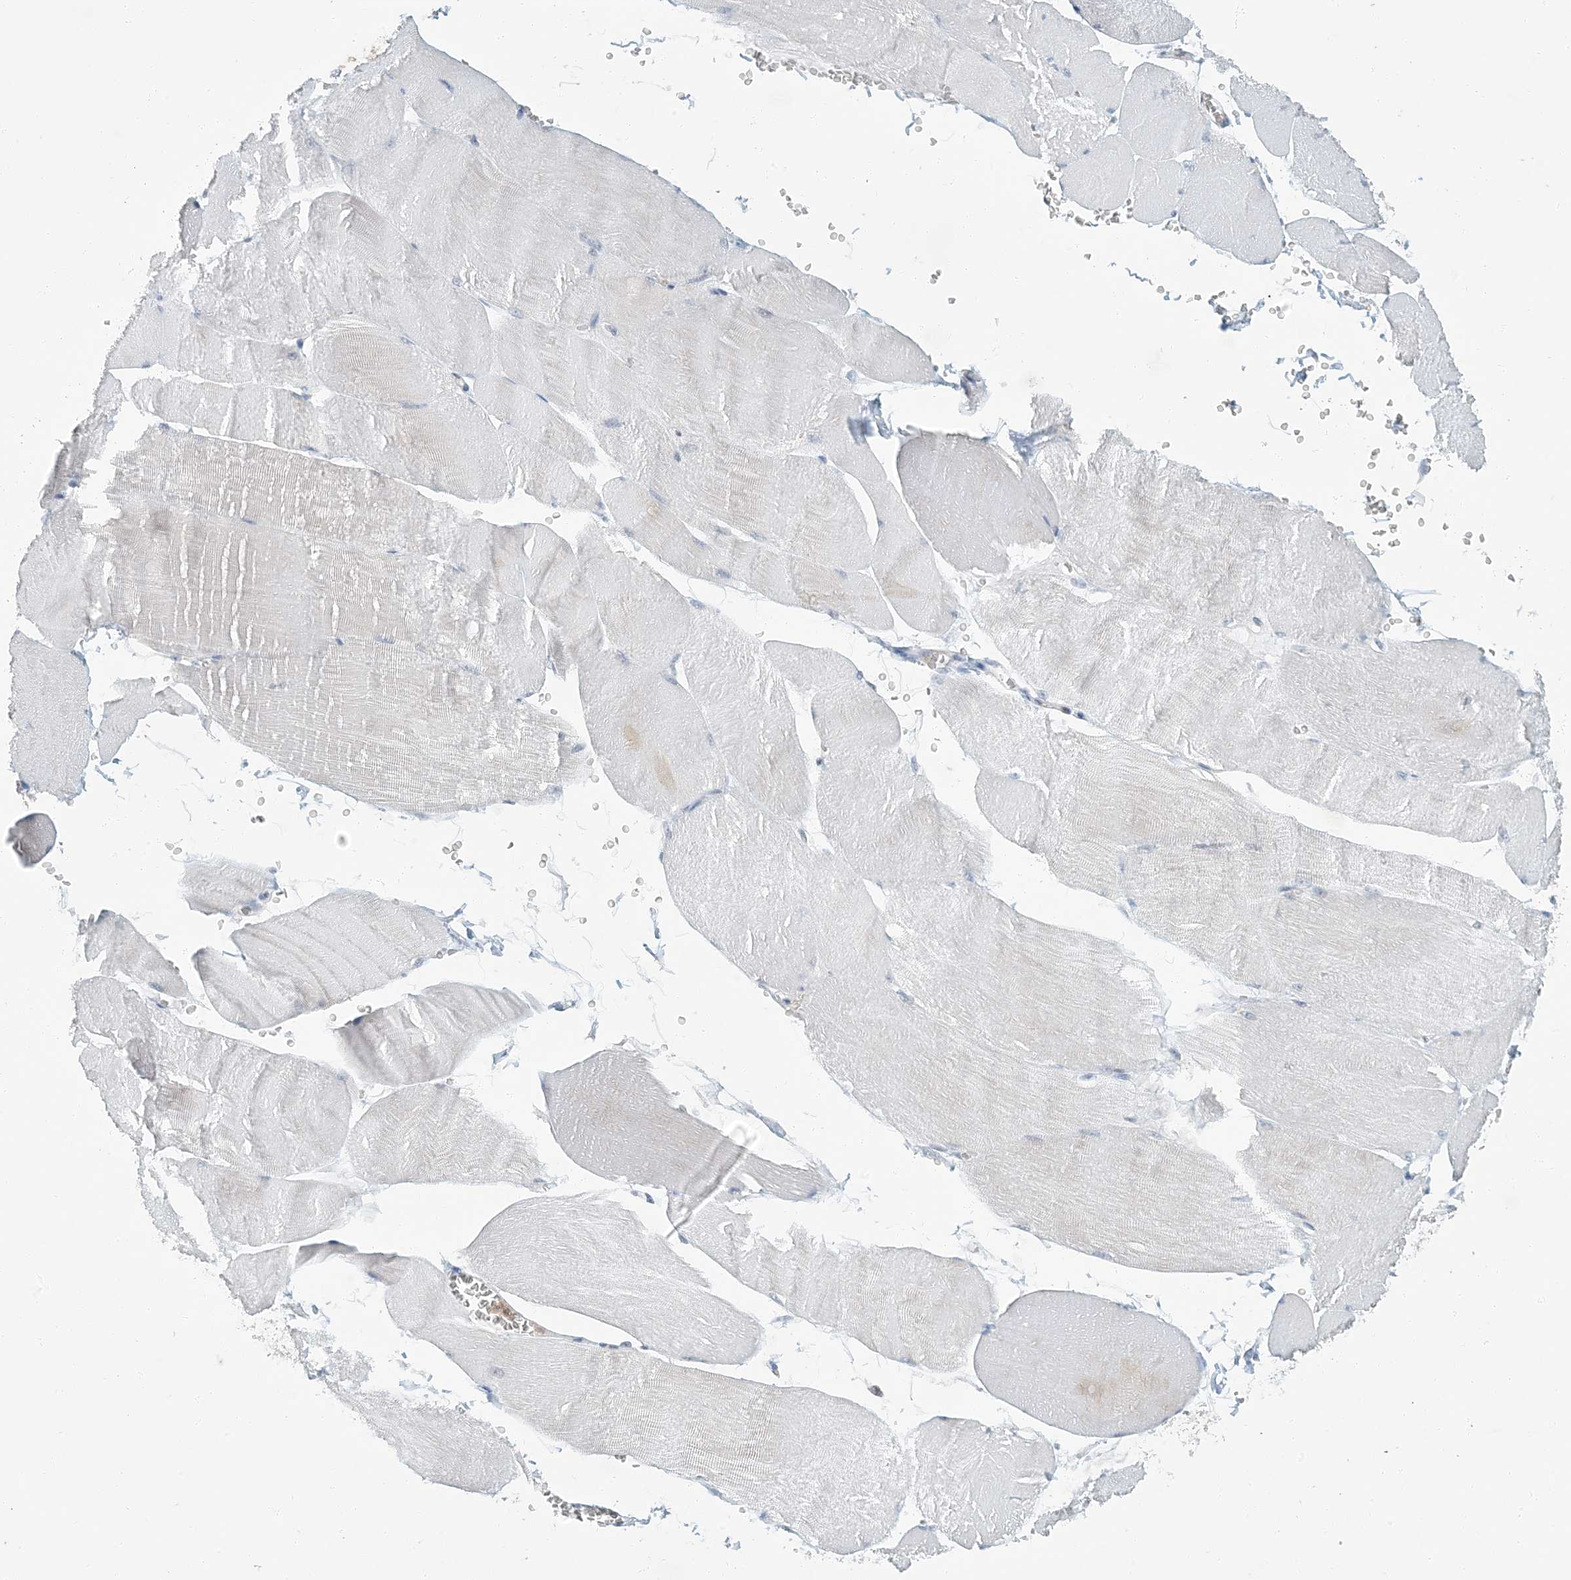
{"staining": {"intensity": "negative", "quantity": "none", "location": "none"}, "tissue": "skeletal muscle", "cell_type": "Myocytes", "image_type": "normal", "snomed": [{"axis": "morphology", "description": "Normal tissue, NOS"}, {"axis": "morphology", "description": "Basal cell carcinoma"}, {"axis": "topography", "description": "Skeletal muscle"}], "caption": "IHC photomicrograph of benign human skeletal muscle stained for a protein (brown), which shows no staining in myocytes.", "gene": "EPHA4", "patient": {"sex": "female", "age": 64}}